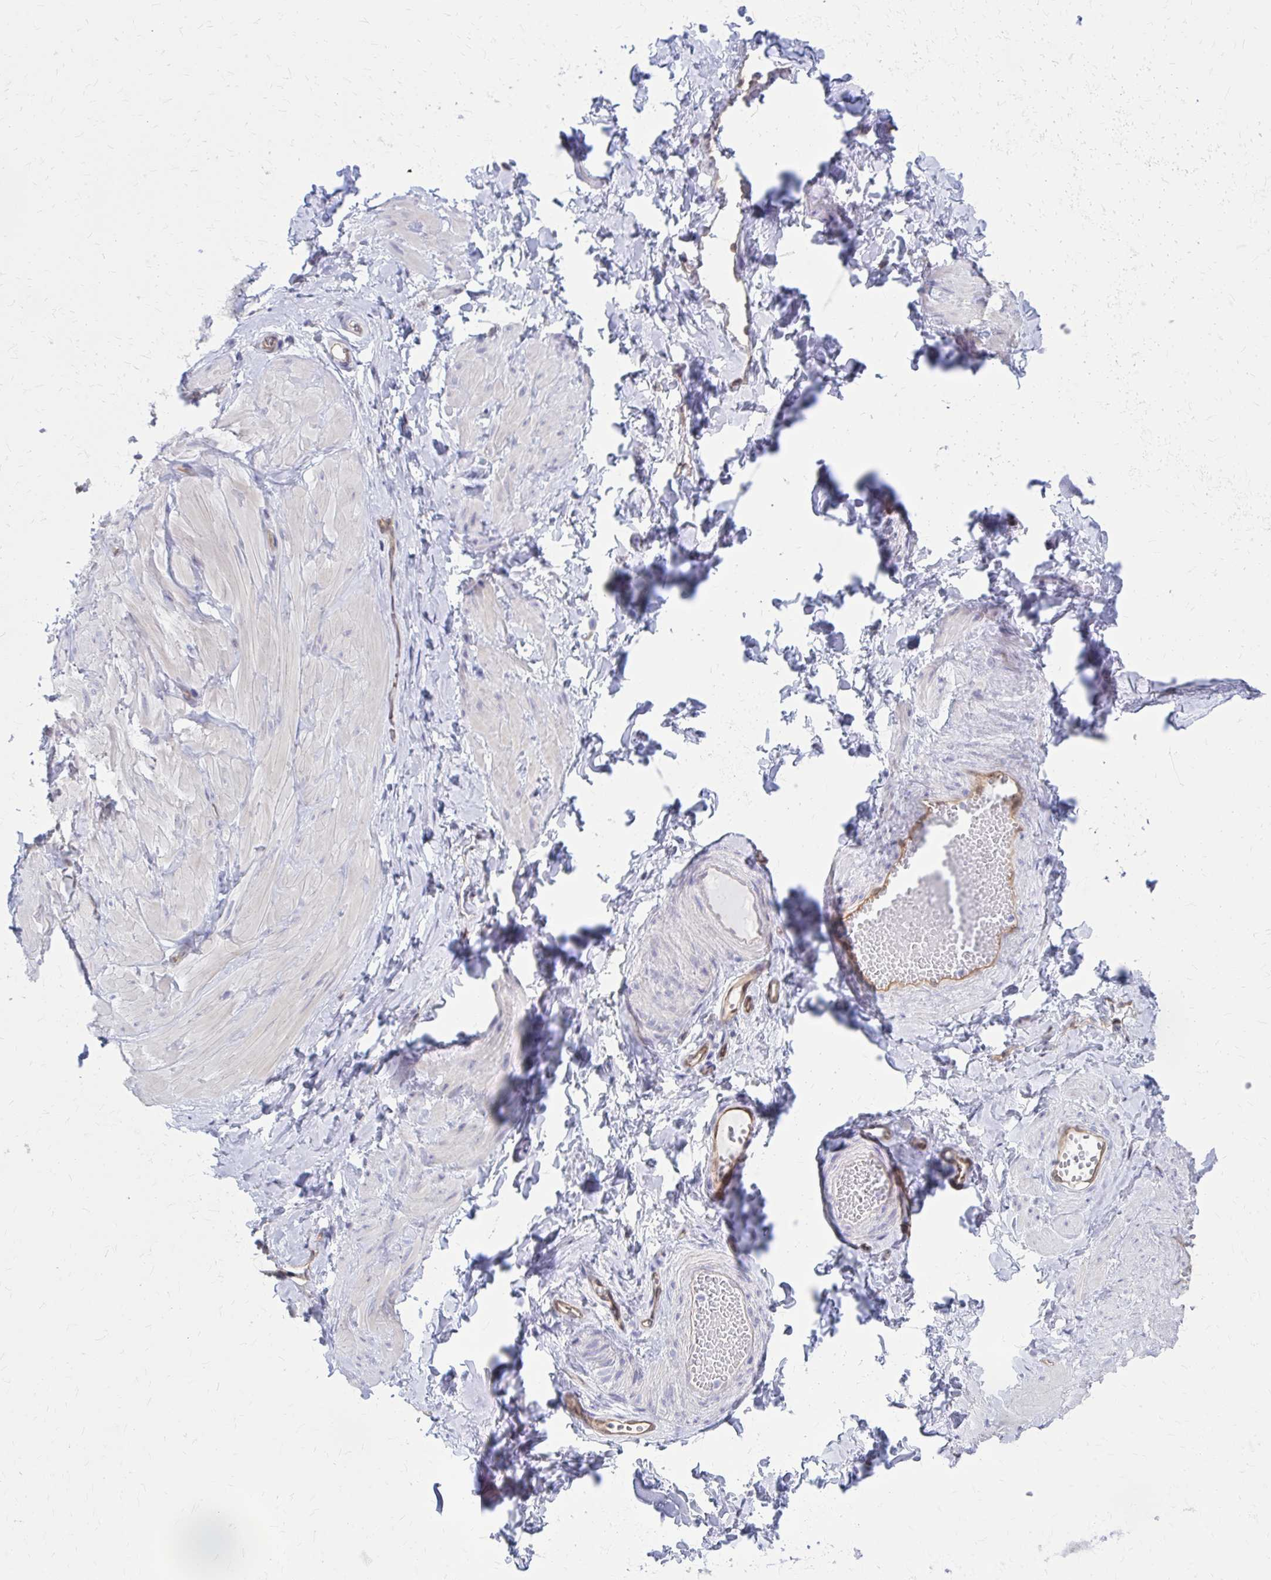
{"staining": {"intensity": "negative", "quantity": "none", "location": "none"}, "tissue": "adipose tissue", "cell_type": "Adipocytes", "image_type": "normal", "snomed": [{"axis": "morphology", "description": "Normal tissue, NOS"}, {"axis": "topography", "description": "Epididymis, spermatic cord, NOS"}, {"axis": "topography", "description": "Epididymis"}, {"axis": "topography", "description": "Peripheral nerve tissue"}], "caption": "DAB immunohistochemical staining of normal adipose tissue displays no significant staining in adipocytes.", "gene": "CLIC2", "patient": {"sex": "male", "age": 29}}